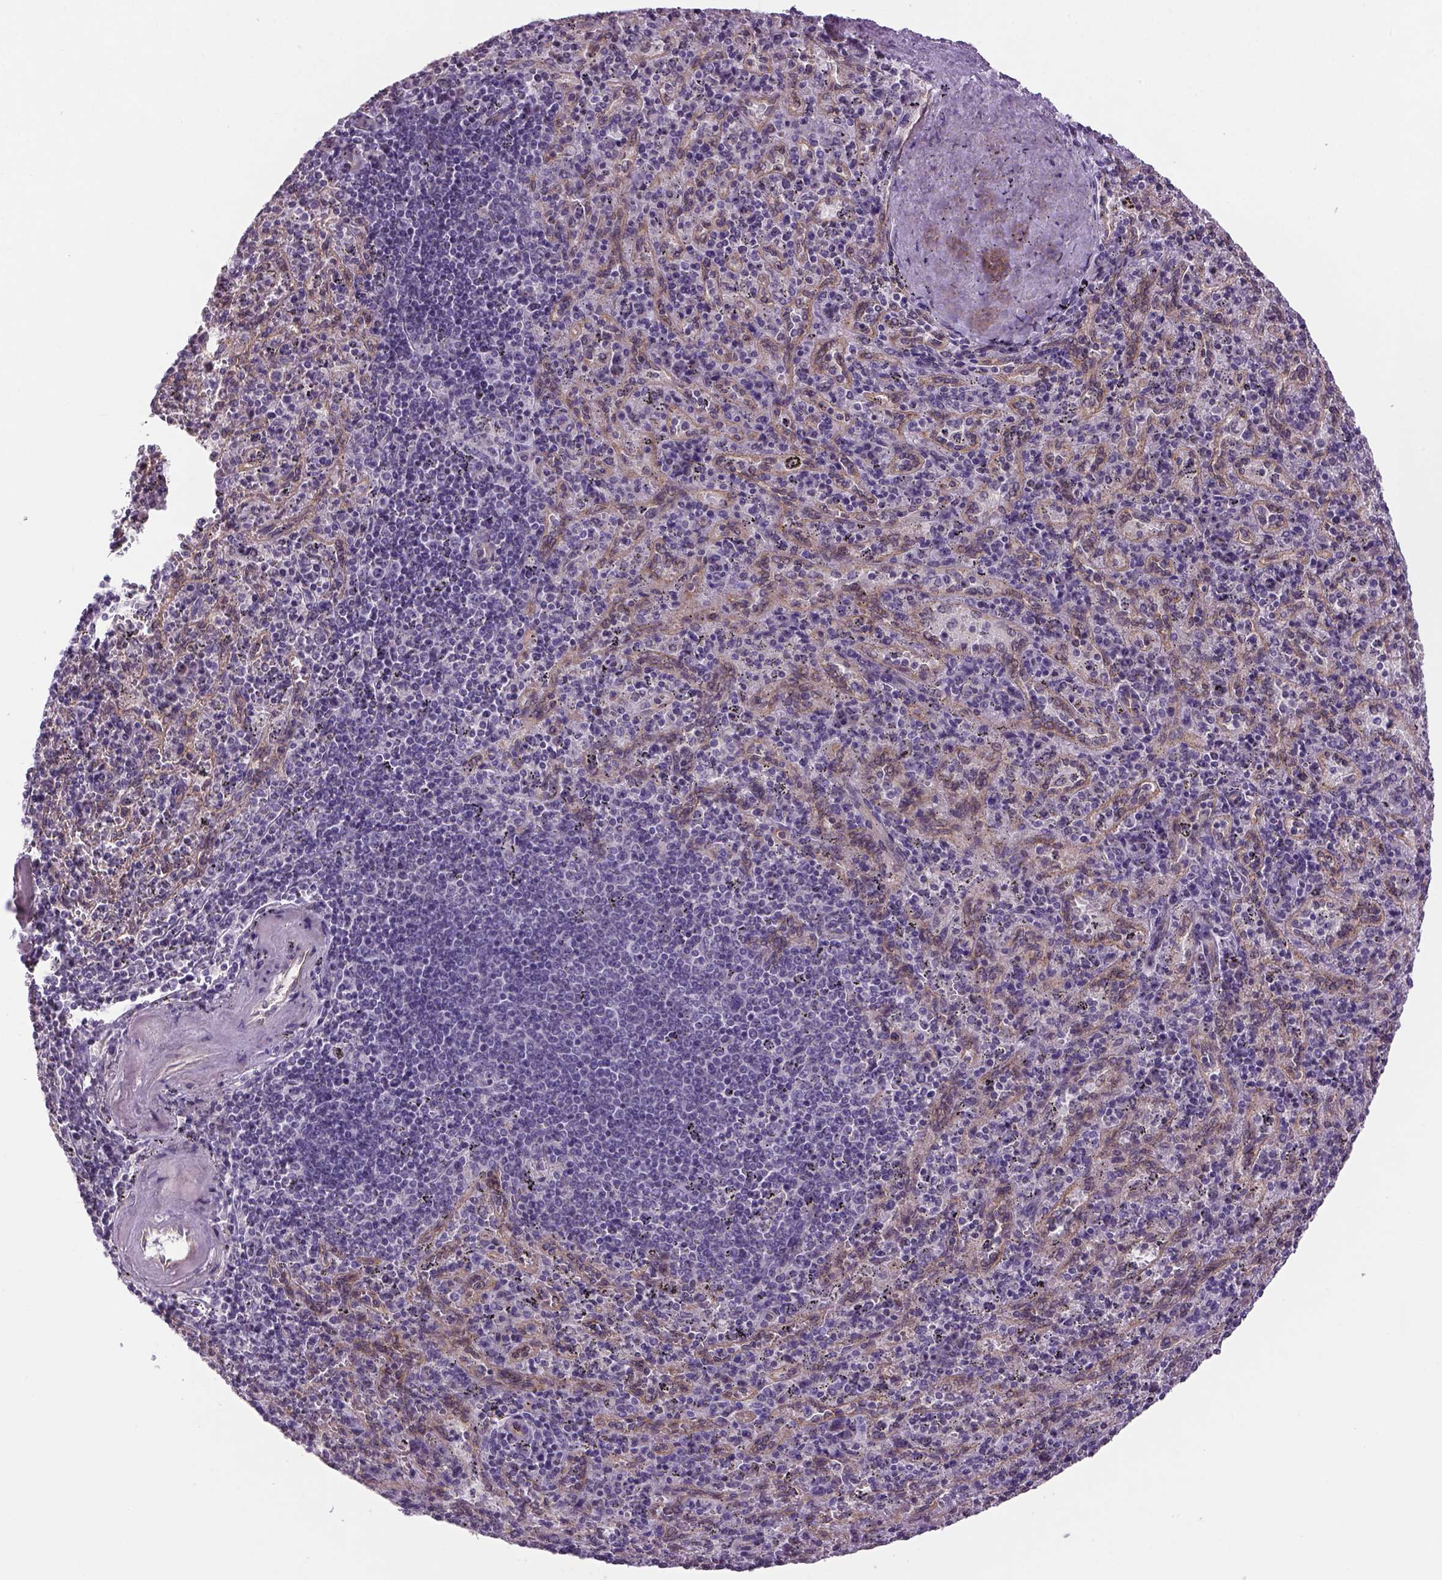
{"staining": {"intensity": "negative", "quantity": "none", "location": "none"}, "tissue": "spleen", "cell_type": "Cells in red pulp", "image_type": "normal", "snomed": [{"axis": "morphology", "description": "Normal tissue, NOS"}, {"axis": "topography", "description": "Spleen"}], "caption": "Histopathology image shows no significant protein positivity in cells in red pulp of benign spleen.", "gene": "PRRT1", "patient": {"sex": "male", "age": 57}}